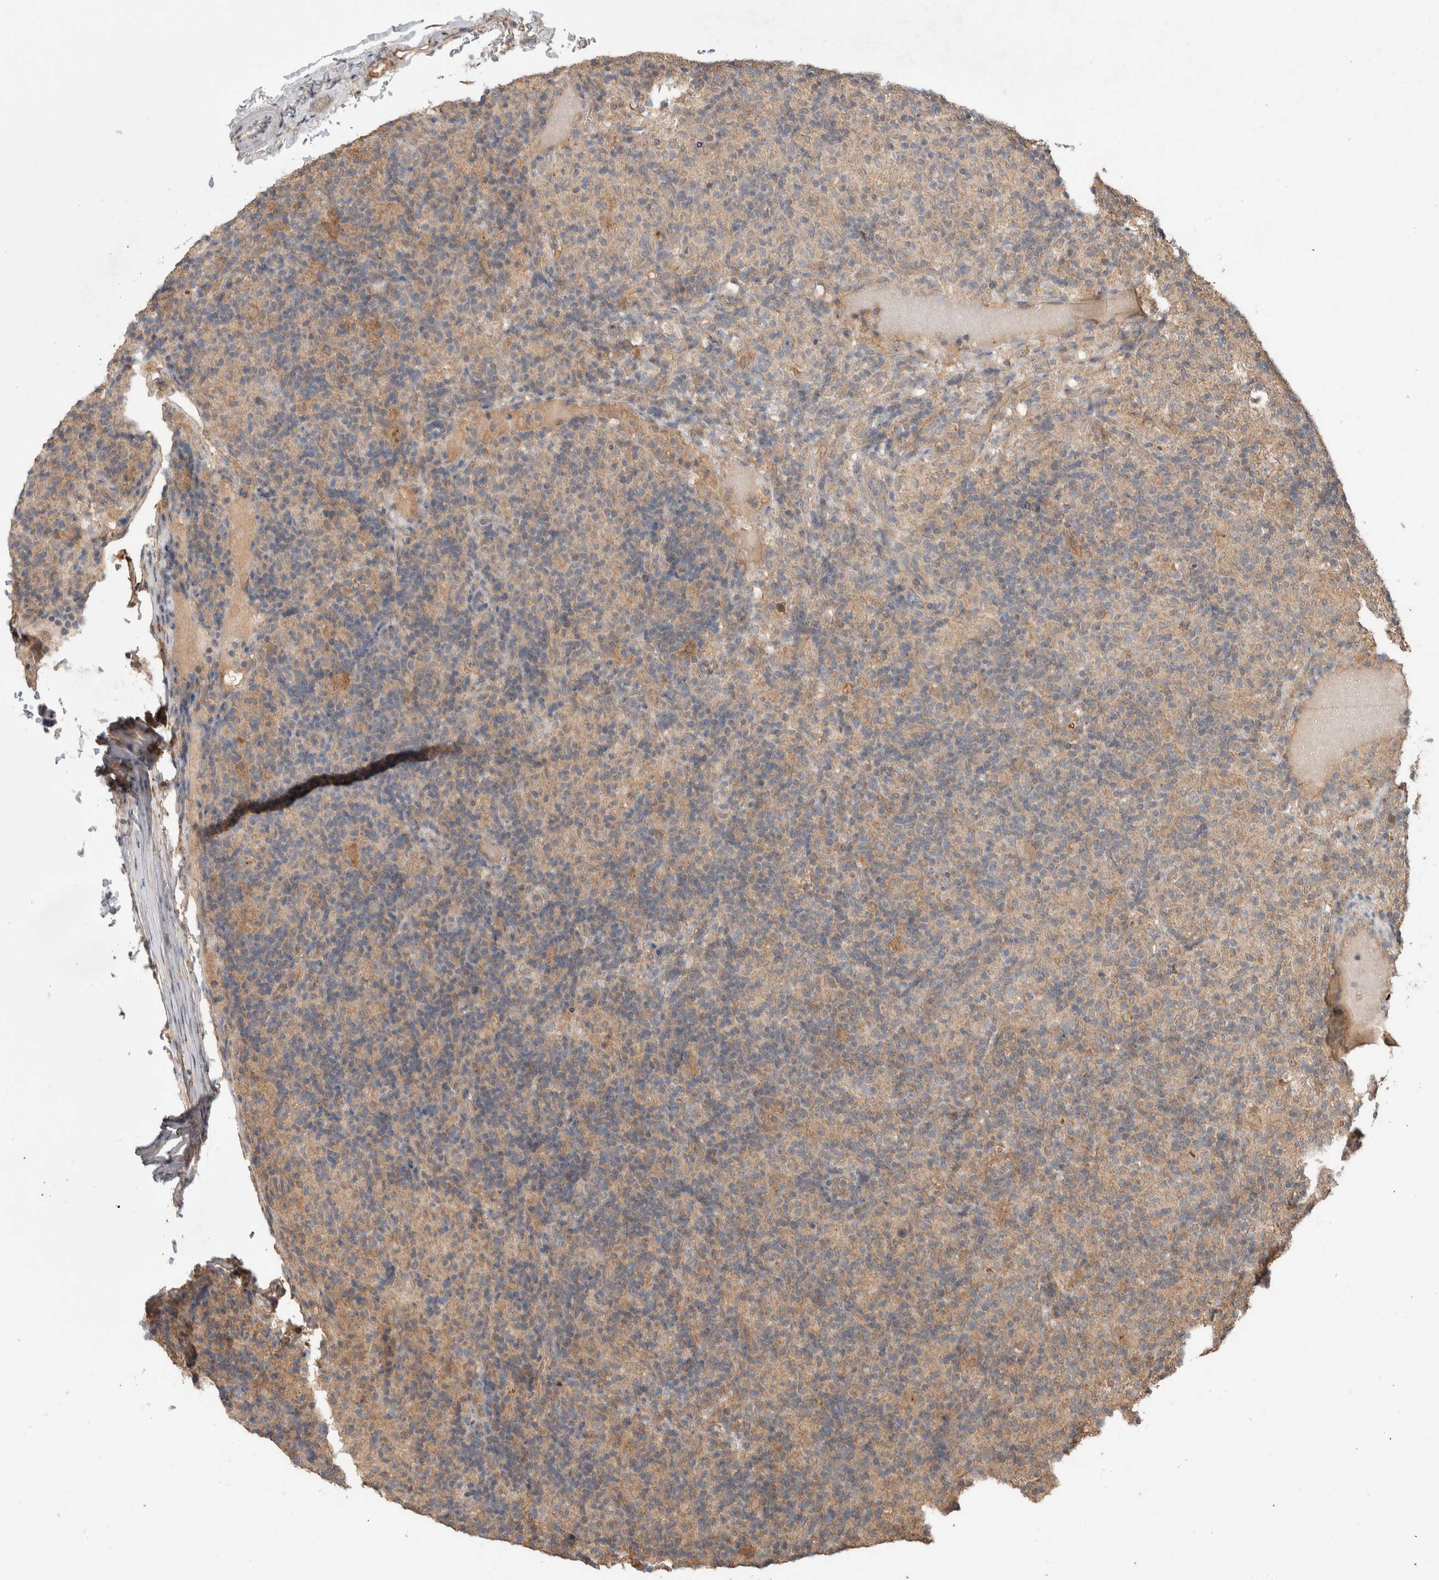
{"staining": {"intensity": "weak", "quantity": "25%-75%", "location": "cytoplasmic/membranous"}, "tissue": "lymphoma", "cell_type": "Tumor cells", "image_type": "cancer", "snomed": [{"axis": "morphology", "description": "Hodgkin's disease, NOS"}, {"axis": "topography", "description": "Lymph node"}], "caption": "IHC image of human Hodgkin's disease stained for a protein (brown), which shows low levels of weak cytoplasmic/membranous staining in approximately 25%-75% of tumor cells.", "gene": "KCNJ5", "patient": {"sex": "male", "age": 70}}